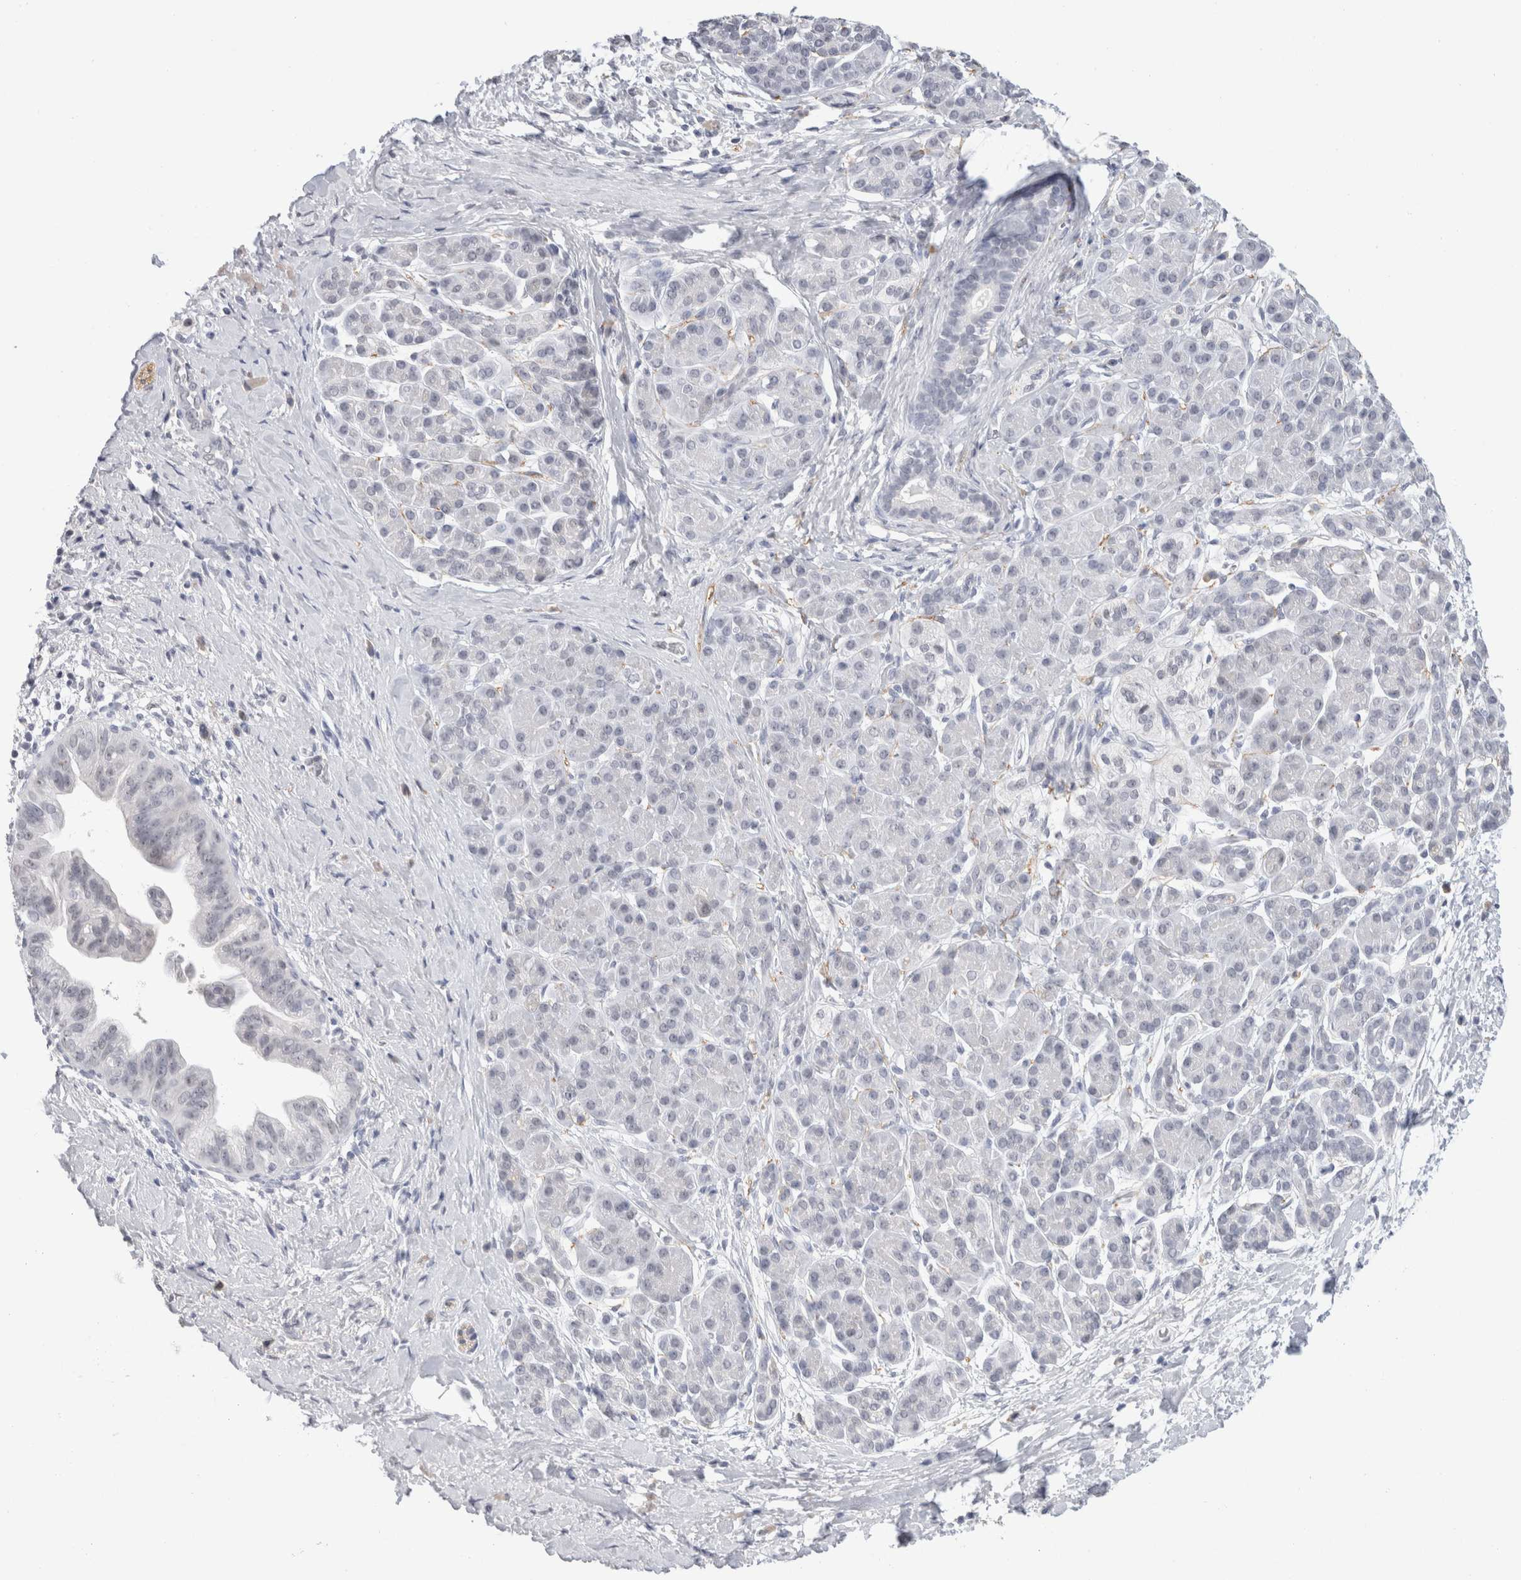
{"staining": {"intensity": "negative", "quantity": "none", "location": "none"}, "tissue": "pancreatic cancer", "cell_type": "Tumor cells", "image_type": "cancer", "snomed": [{"axis": "morphology", "description": "Adenocarcinoma, NOS"}, {"axis": "topography", "description": "Pancreas"}], "caption": "A high-resolution histopathology image shows immunohistochemistry (IHC) staining of pancreatic cancer (adenocarcinoma), which reveals no significant positivity in tumor cells. The staining is performed using DAB brown chromogen with nuclei counter-stained in using hematoxylin.", "gene": "CADM3", "patient": {"sex": "male", "age": 55}}